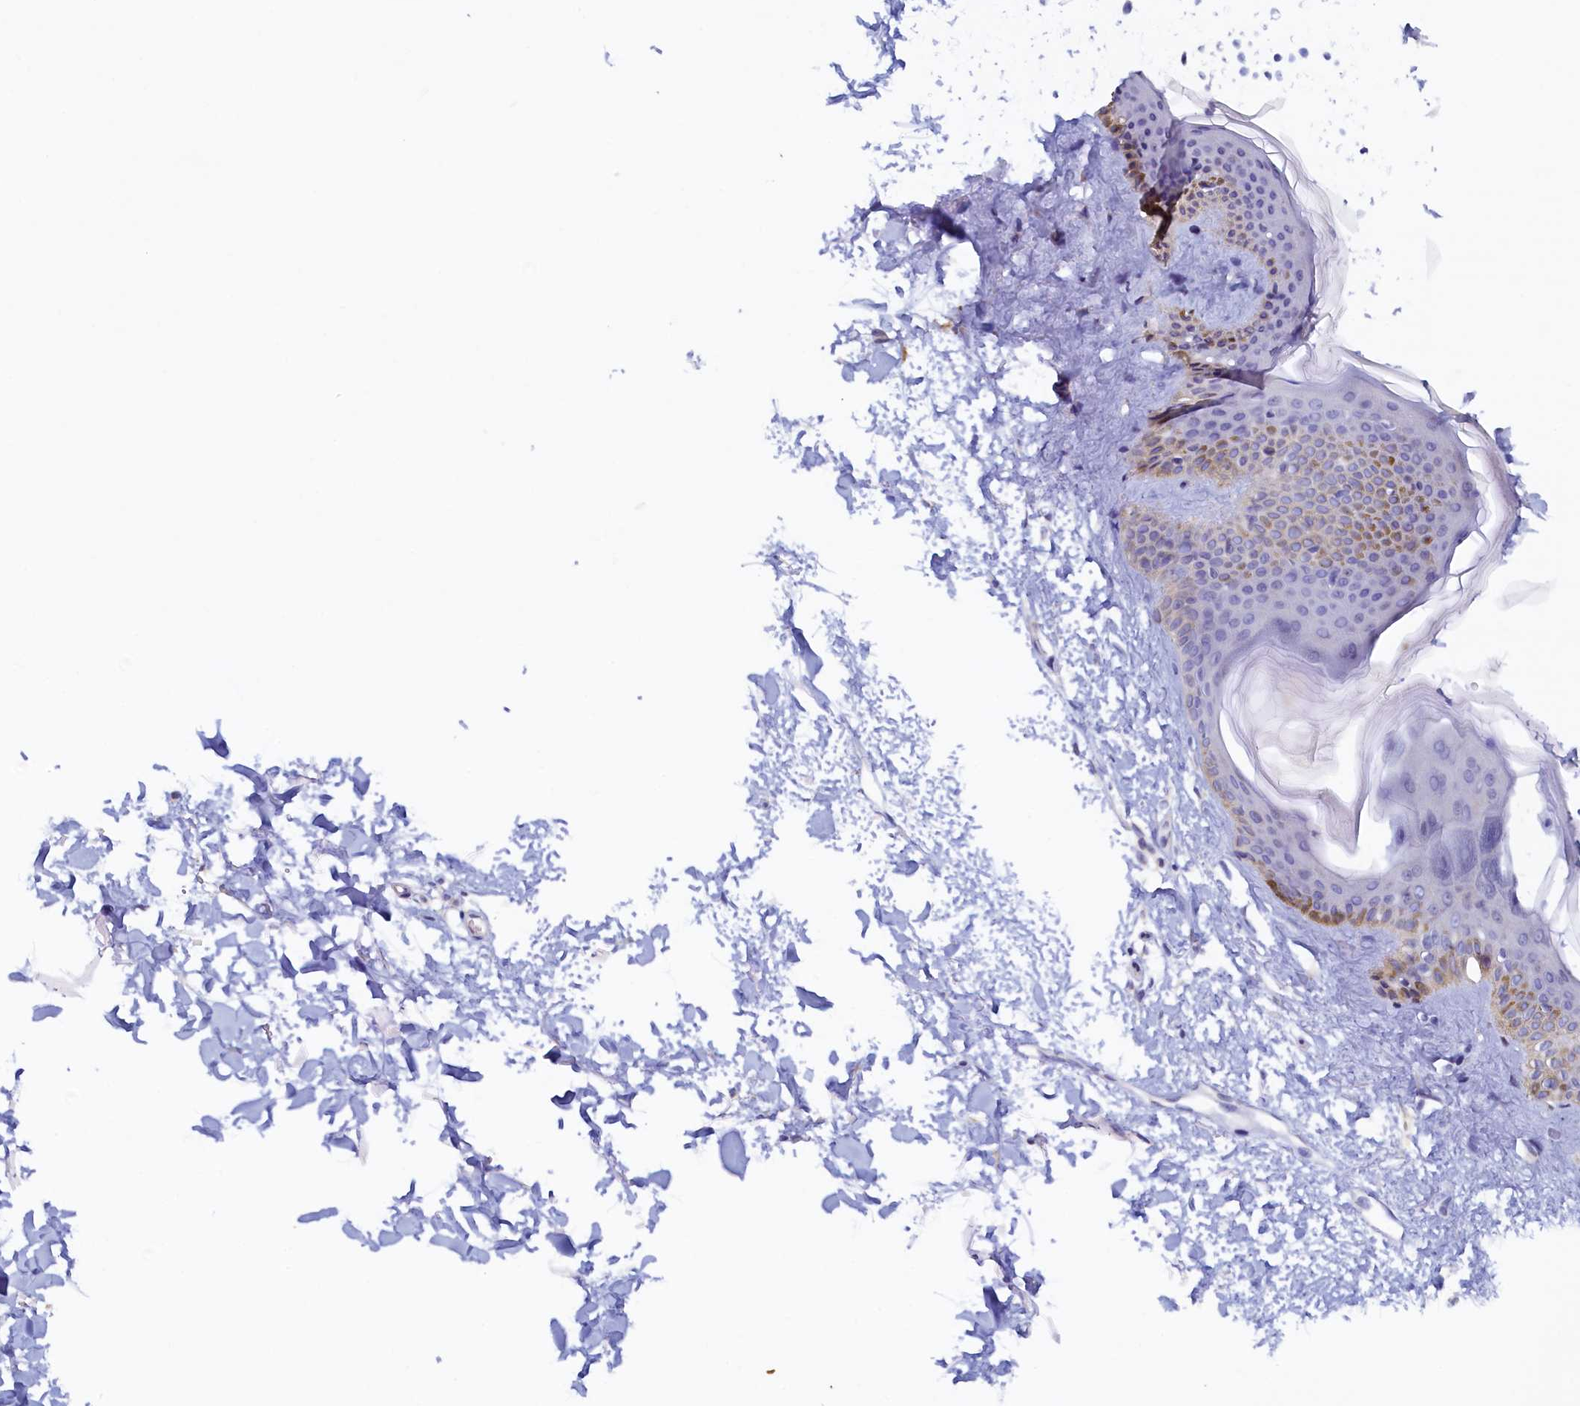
{"staining": {"intensity": "negative", "quantity": "none", "location": "none"}, "tissue": "skin", "cell_type": "Fibroblasts", "image_type": "normal", "snomed": [{"axis": "morphology", "description": "Normal tissue, NOS"}, {"axis": "topography", "description": "Skin"}], "caption": "There is no significant staining in fibroblasts of skin. (Stains: DAB immunohistochemistry with hematoxylin counter stain, Microscopy: brightfield microscopy at high magnification).", "gene": "DTD1", "patient": {"sex": "female", "age": 58}}